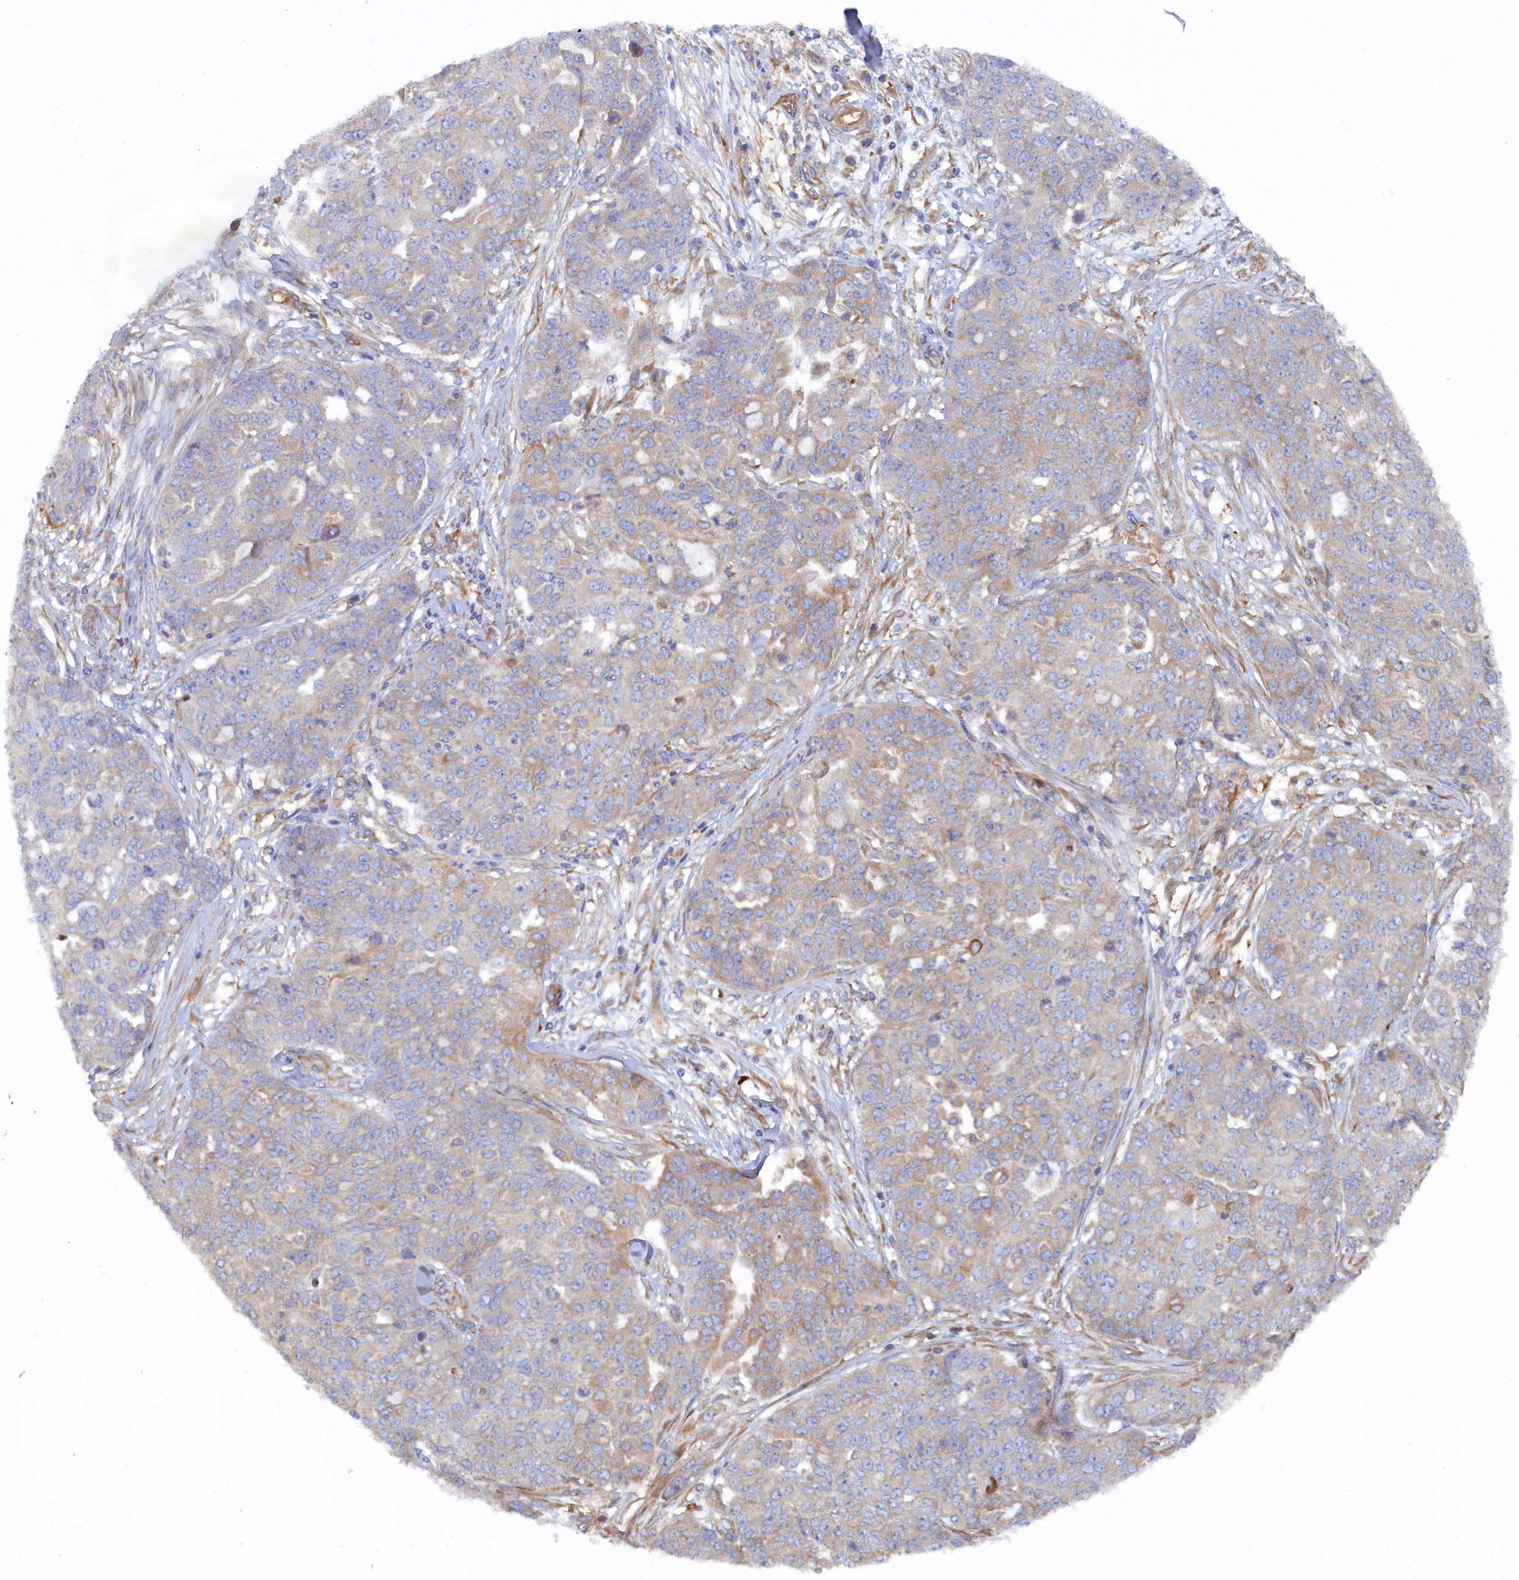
{"staining": {"intensity": "weak", "quantity": "<25%", "location": "cytoplasmic/membranous"}, "tissue": "ovarian cancer", "cell_type": "Tumor cells", "image_type": "cancer", "snomed": [{"axis": "morphology", "description": "Cystadenocarcinoma, serous, NOS"}, {"axis": "topography", "description": "Soft tissue"}, {"axis": "topography", "description": "Ovary"}], "caption": "Ovarian cancer (serous cystadenocarcinoma) stained for a protein using immunohistochemistry (IHC) demonstrates no expression tumor cells.", "gene": "TMEM196", "patient": {"sex": "female", "age": 57}}